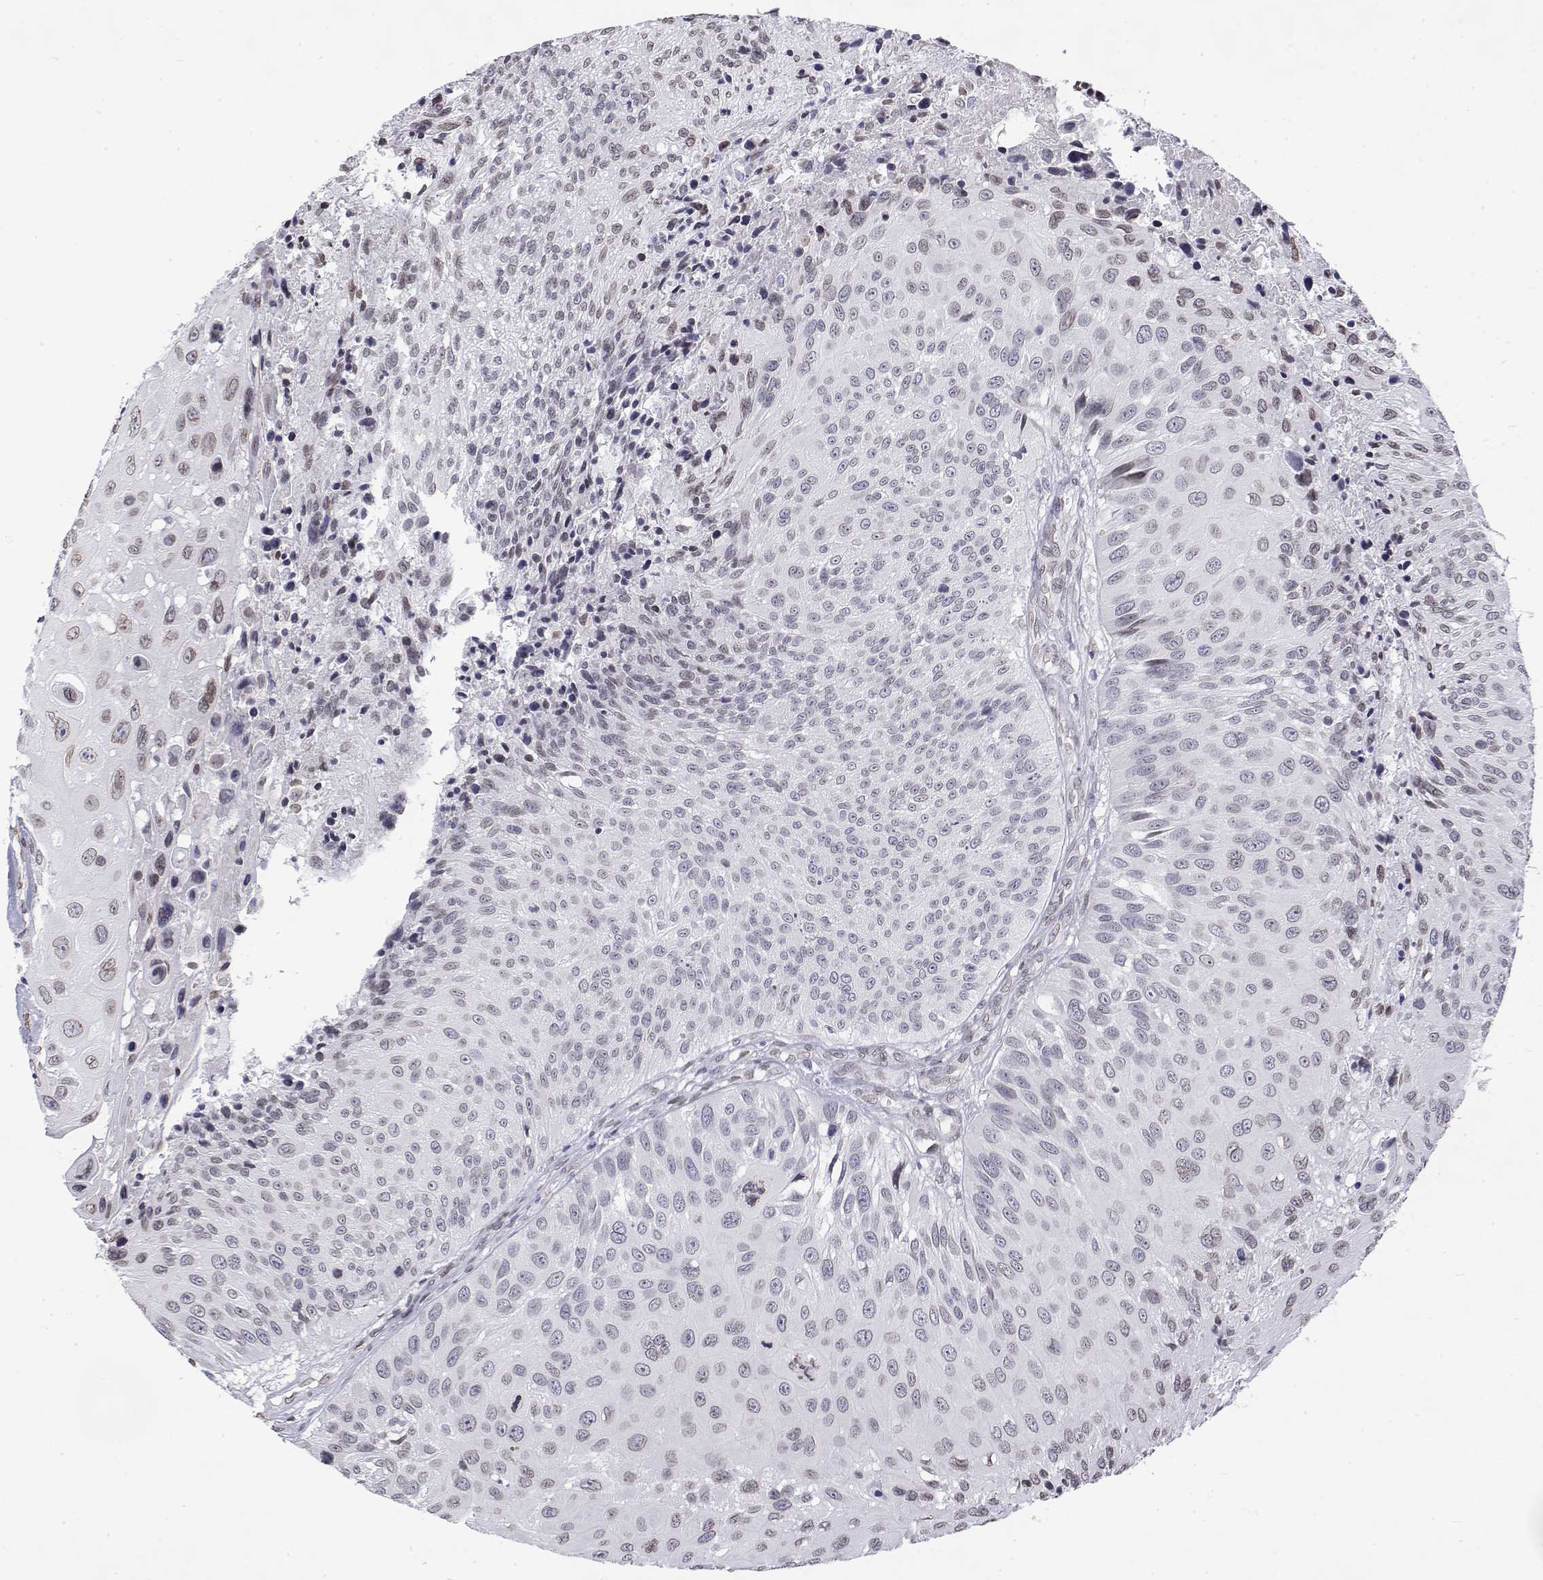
{"staining": {"intensity": "weak", "quantity": "<25%", "location": "cytoplasmic/membranous,nuclear"}, "tissue": "urothelial cancer", "cell_type": "Tumor cells", "image_type": "cancer", "snomed": [{"axis": "morphology", "description": "Urothelial carcinoma, NOS"}, {"axis": "topography", "description": "Urinary bladder"}], "caption": "Immunohistochemical staining of human urothelial cancer displays no significant positivity in tumor cells.", "gene": "ZNF532", "patient": {"sex": "male", "age": 55}}